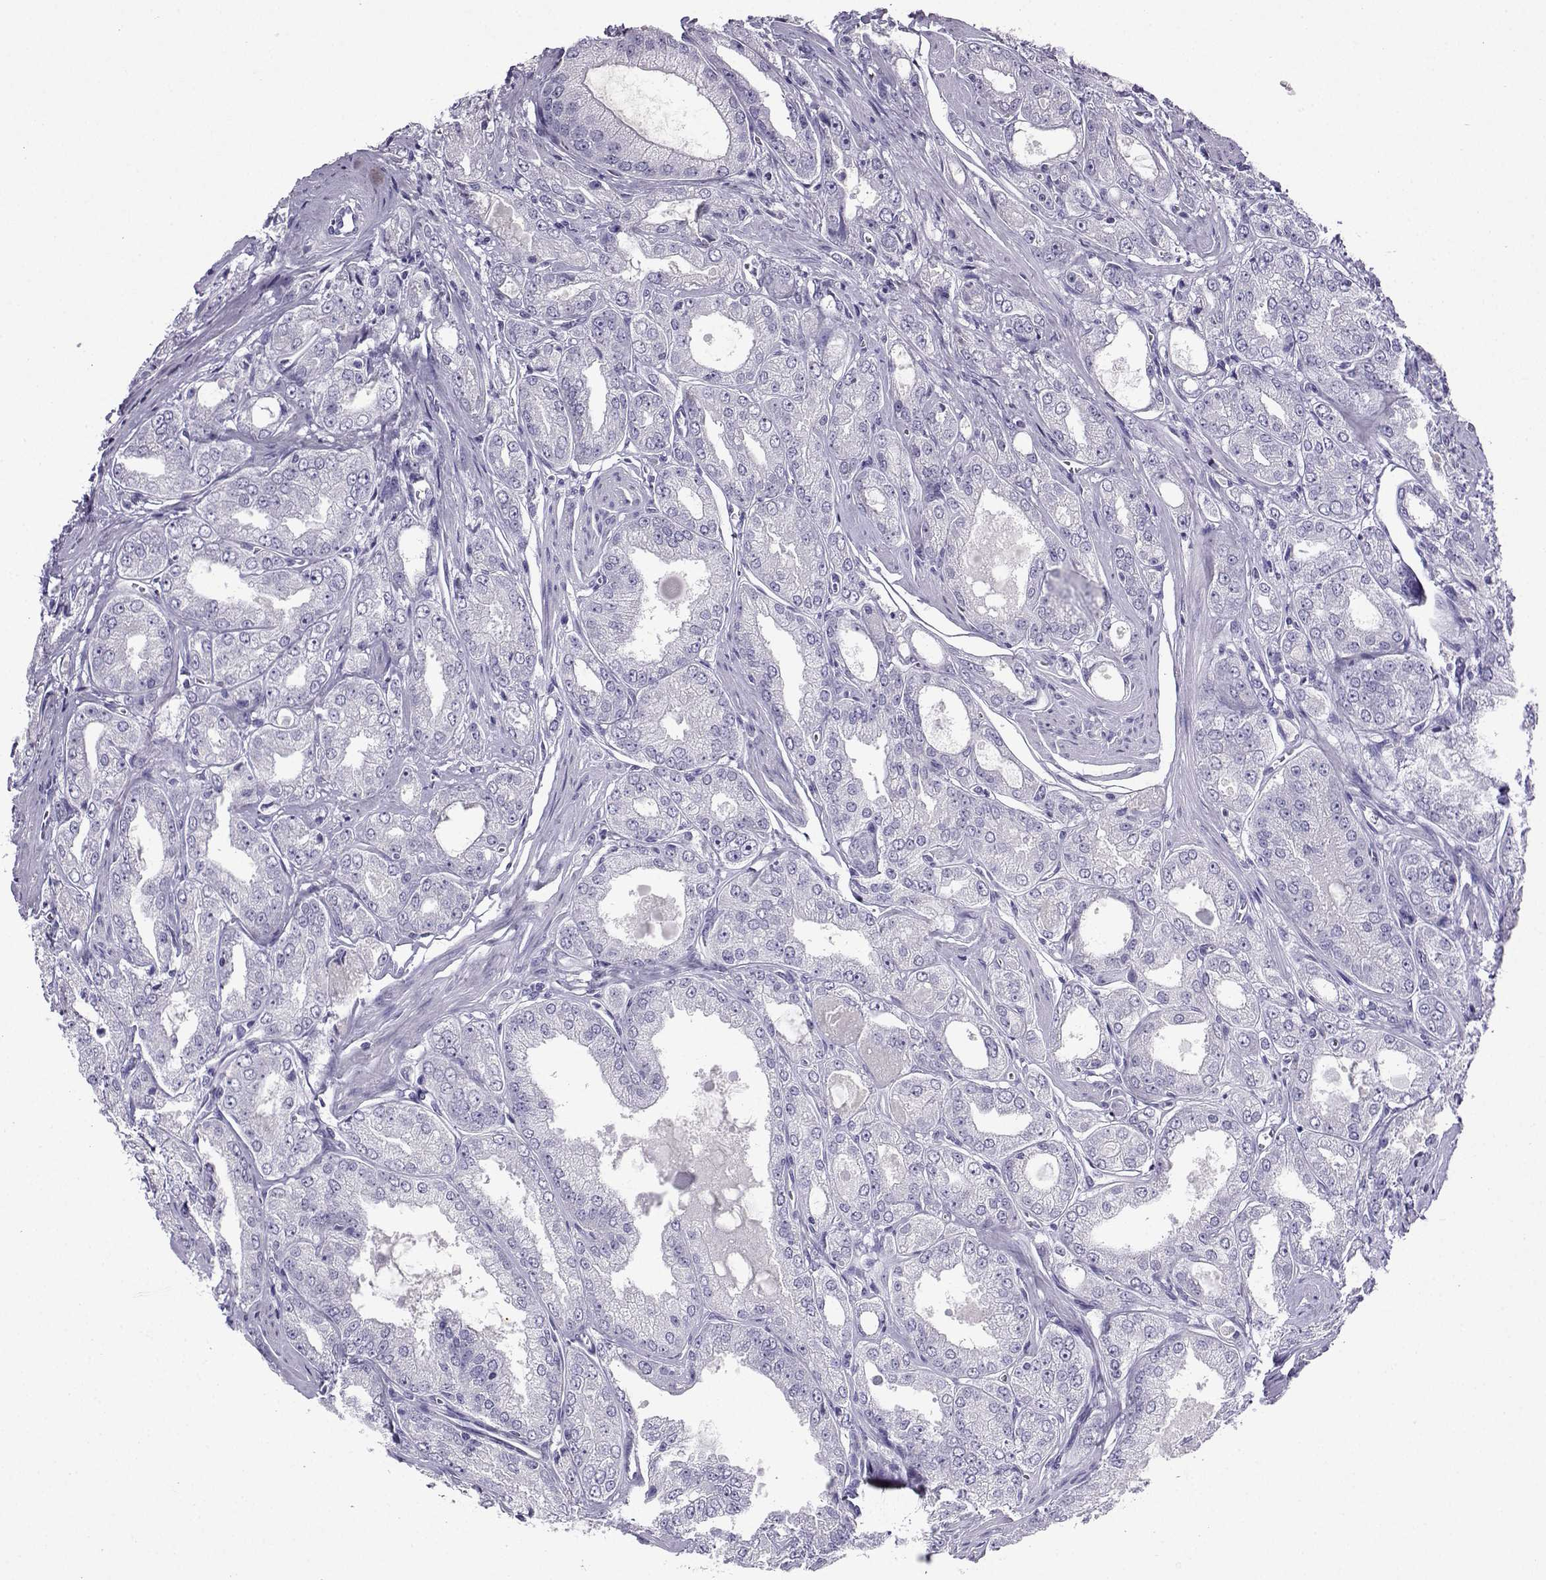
{"staining": {"intensity": "negative", "quantity": "none", "location": "none"}, "tissue": "prostate cancer", "cell_type": "Tumor cells", "image_type": "cancer", "snomed": [{"axis": "morphology", "description": "Adenocarcinoma, NOS"}, {"axis": "morphology", "description": "Adenocarcinoma, High grade"}, {"axis": "topography", "description": "Prostate"}], "caption": "Human prostate adenocarcinoma stained for a protein using IHC demonstrates no expression in tumor cells.", "gene": "LINGO1", "patient": {"sex": "male", "age": 70}}